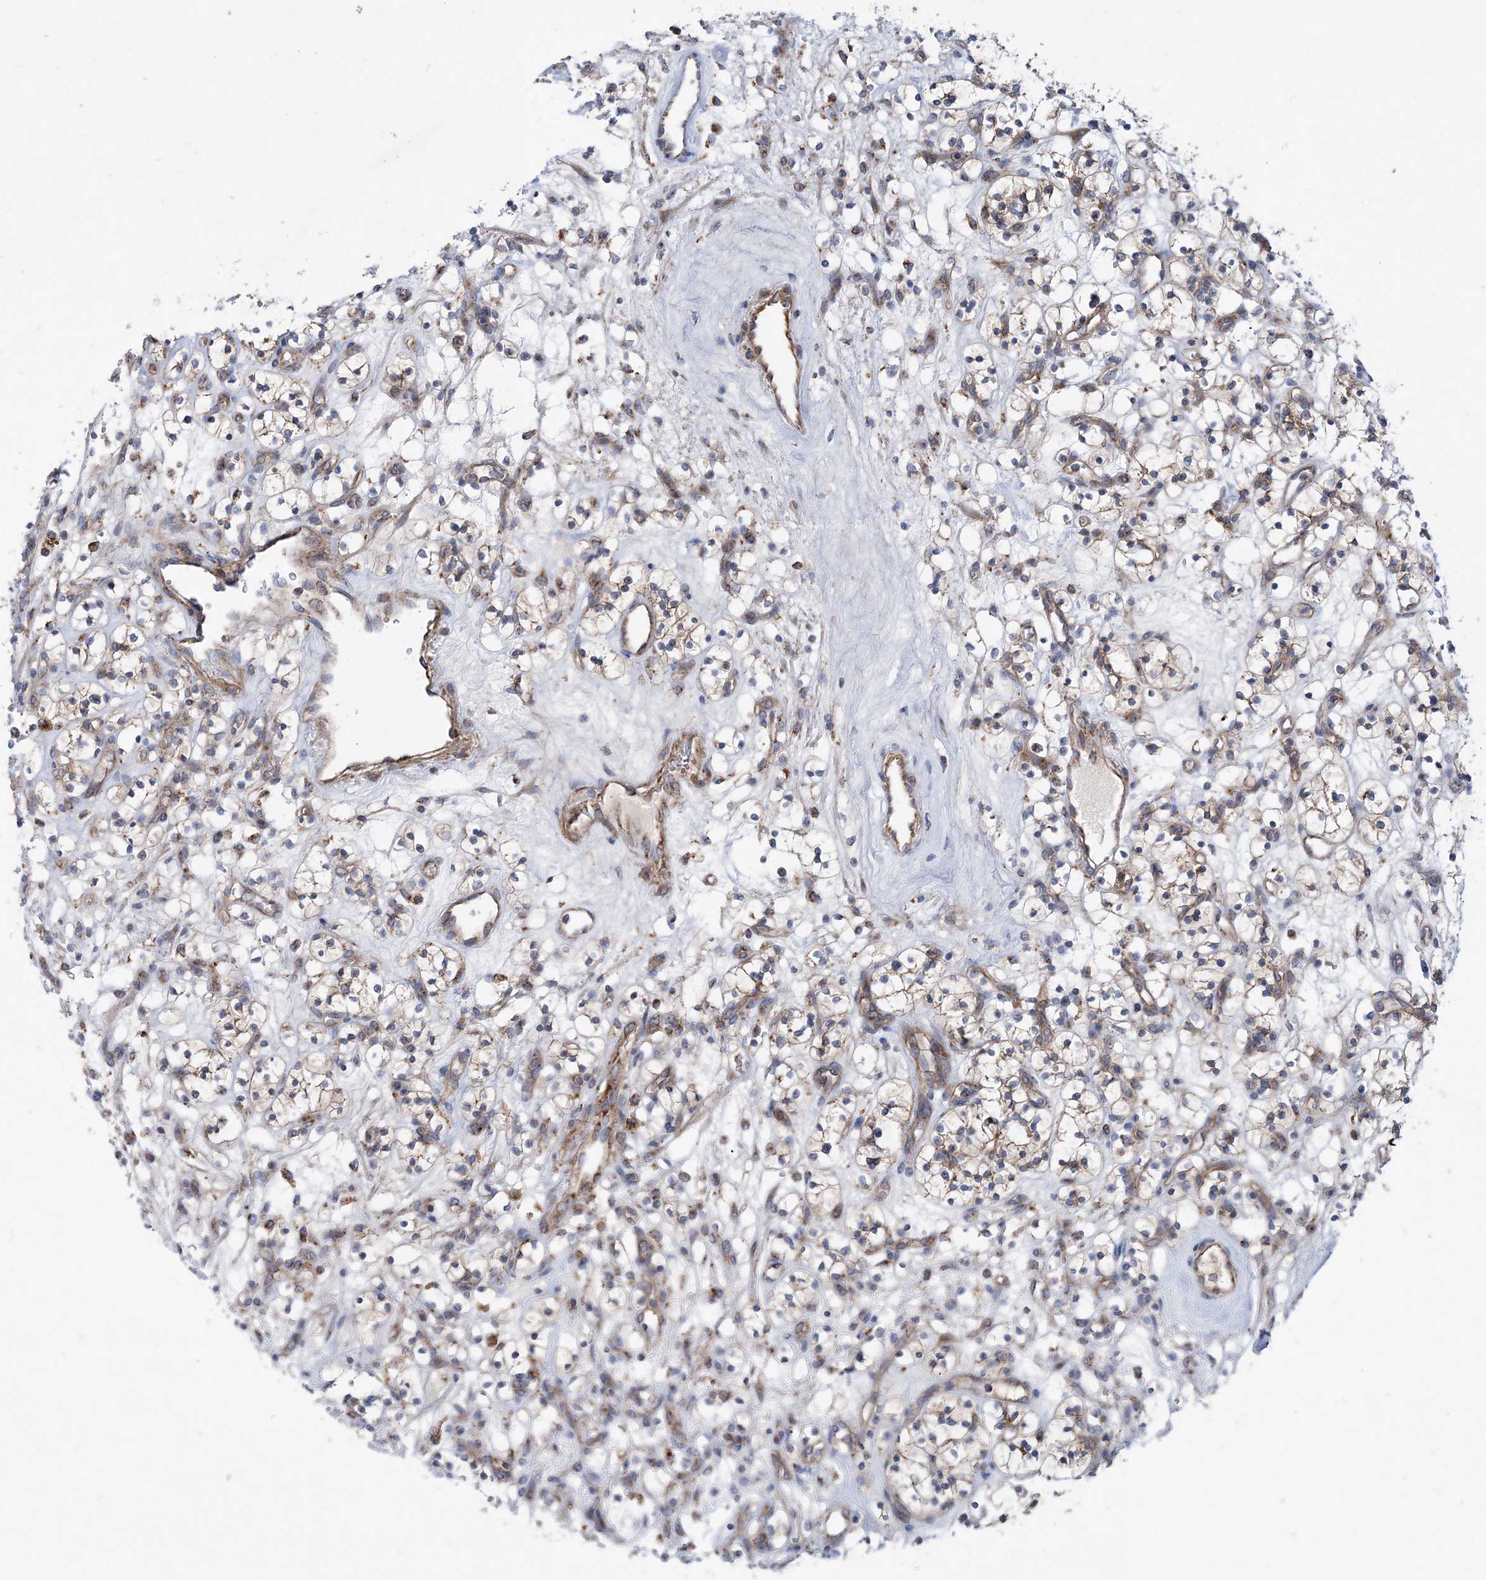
{"staining": {"intensity": "weak", "quantity": "<25%", "location": "cytoplasmic/membranous"}, "tissue": "renal cancer", "cell_type": "Tumor cells", "image_type": "cancer", "snomed": [{"axis": "morphology", "description": "Adenocarcinoma, NOS"}, {"axis": "topography", "description": "Kidney"}], "caption": "This is an immunohistochemistry micrograph of human renal cancer. There is no expression in tumor cells.", "gene": "NGLY1", "patient": {"sex": "female", "age": 57}}